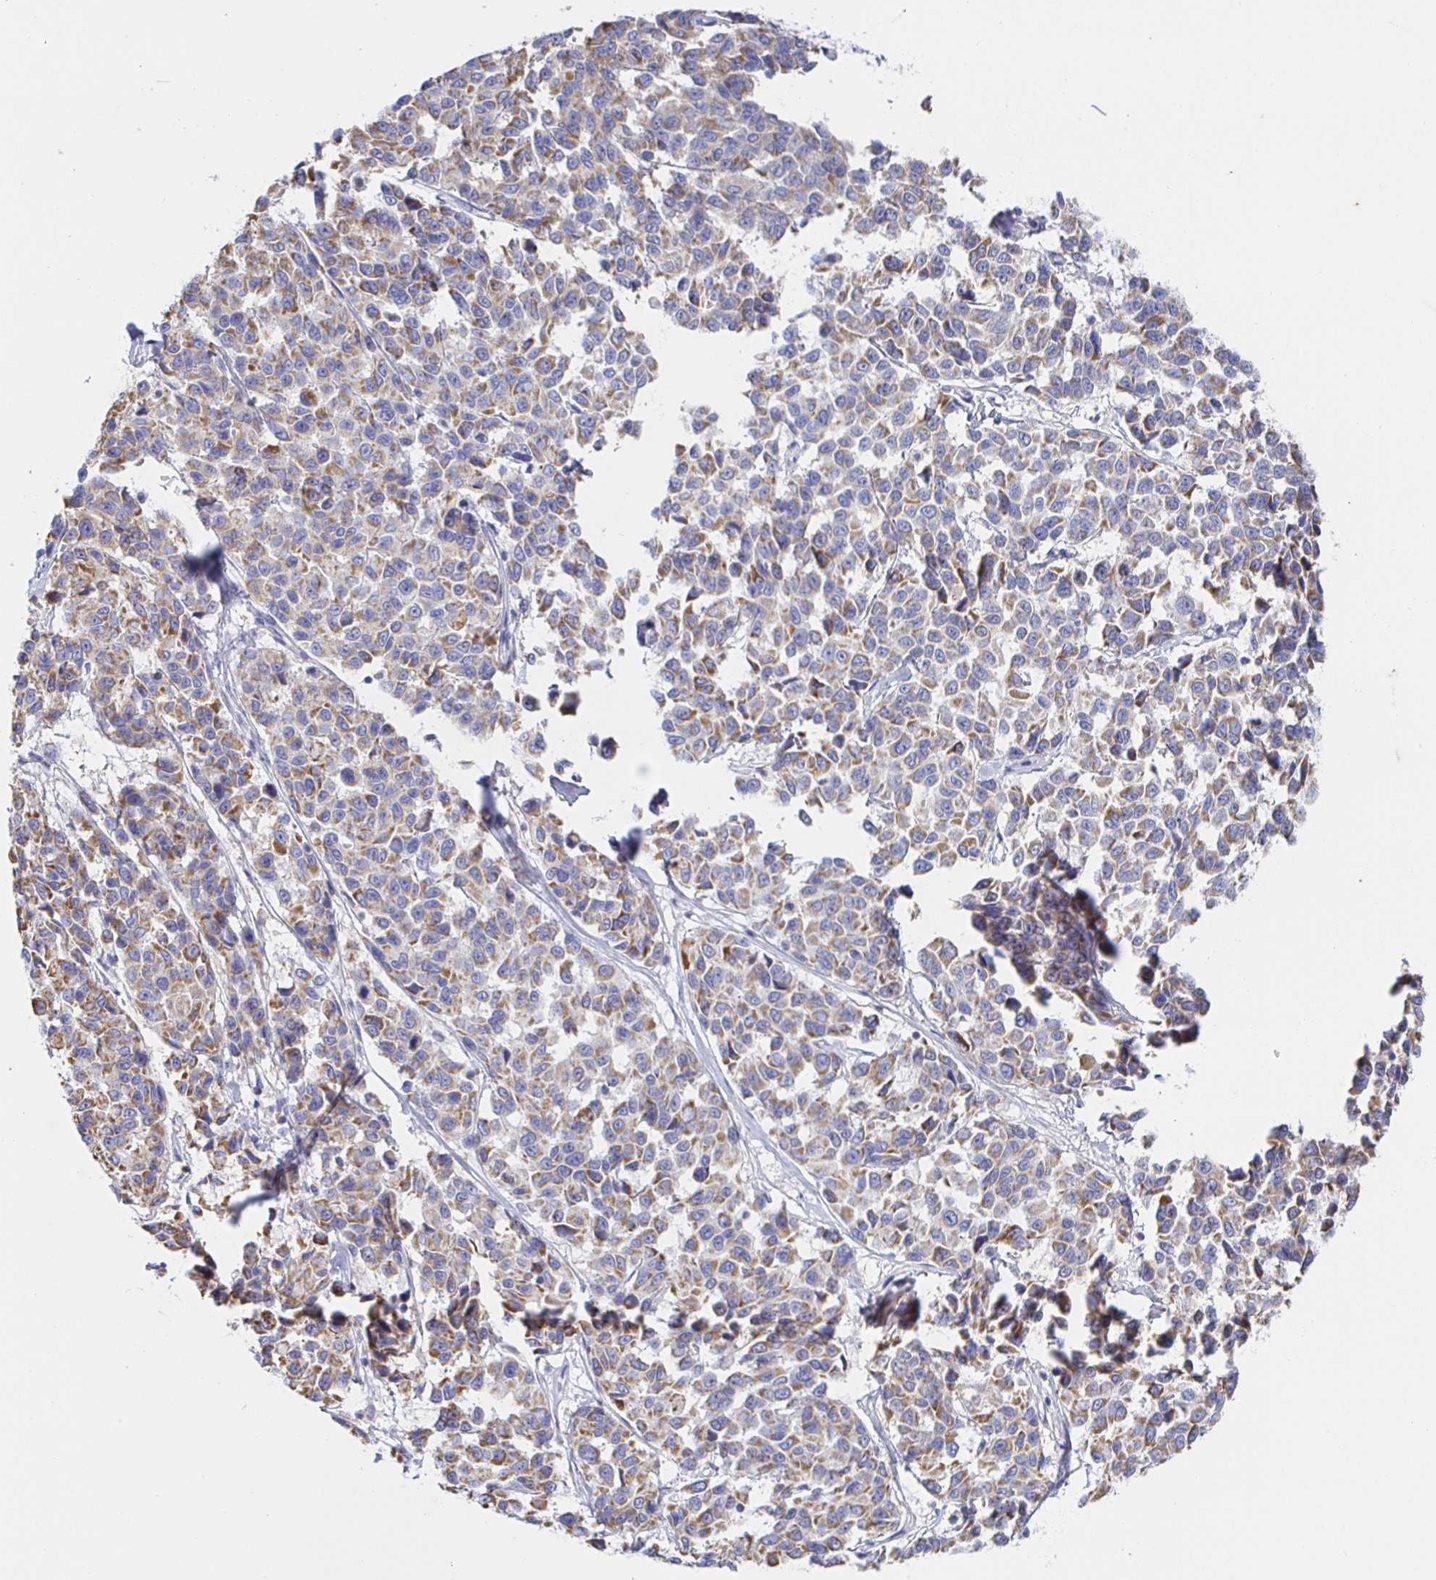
{"staining": {"intensity": "moderate", "quantity": ">75%", "location": "cytoplasmic/membranous"}, "tissue": "melanoma", "cell_type": "Tumor cells", "image_type": "cancer", "snomed": [{"axis": "morphology", "description": "Malignant melanoma, NOS"}, {"axis": "topography", "description": "Skin"}], "caption": "Moderate cytoplasmic/membranous protein expression is present in about >75% of tumor cells in melanoma.", "gene": "SYNGR4", "patient": {"sex": "female", "age": 66}}